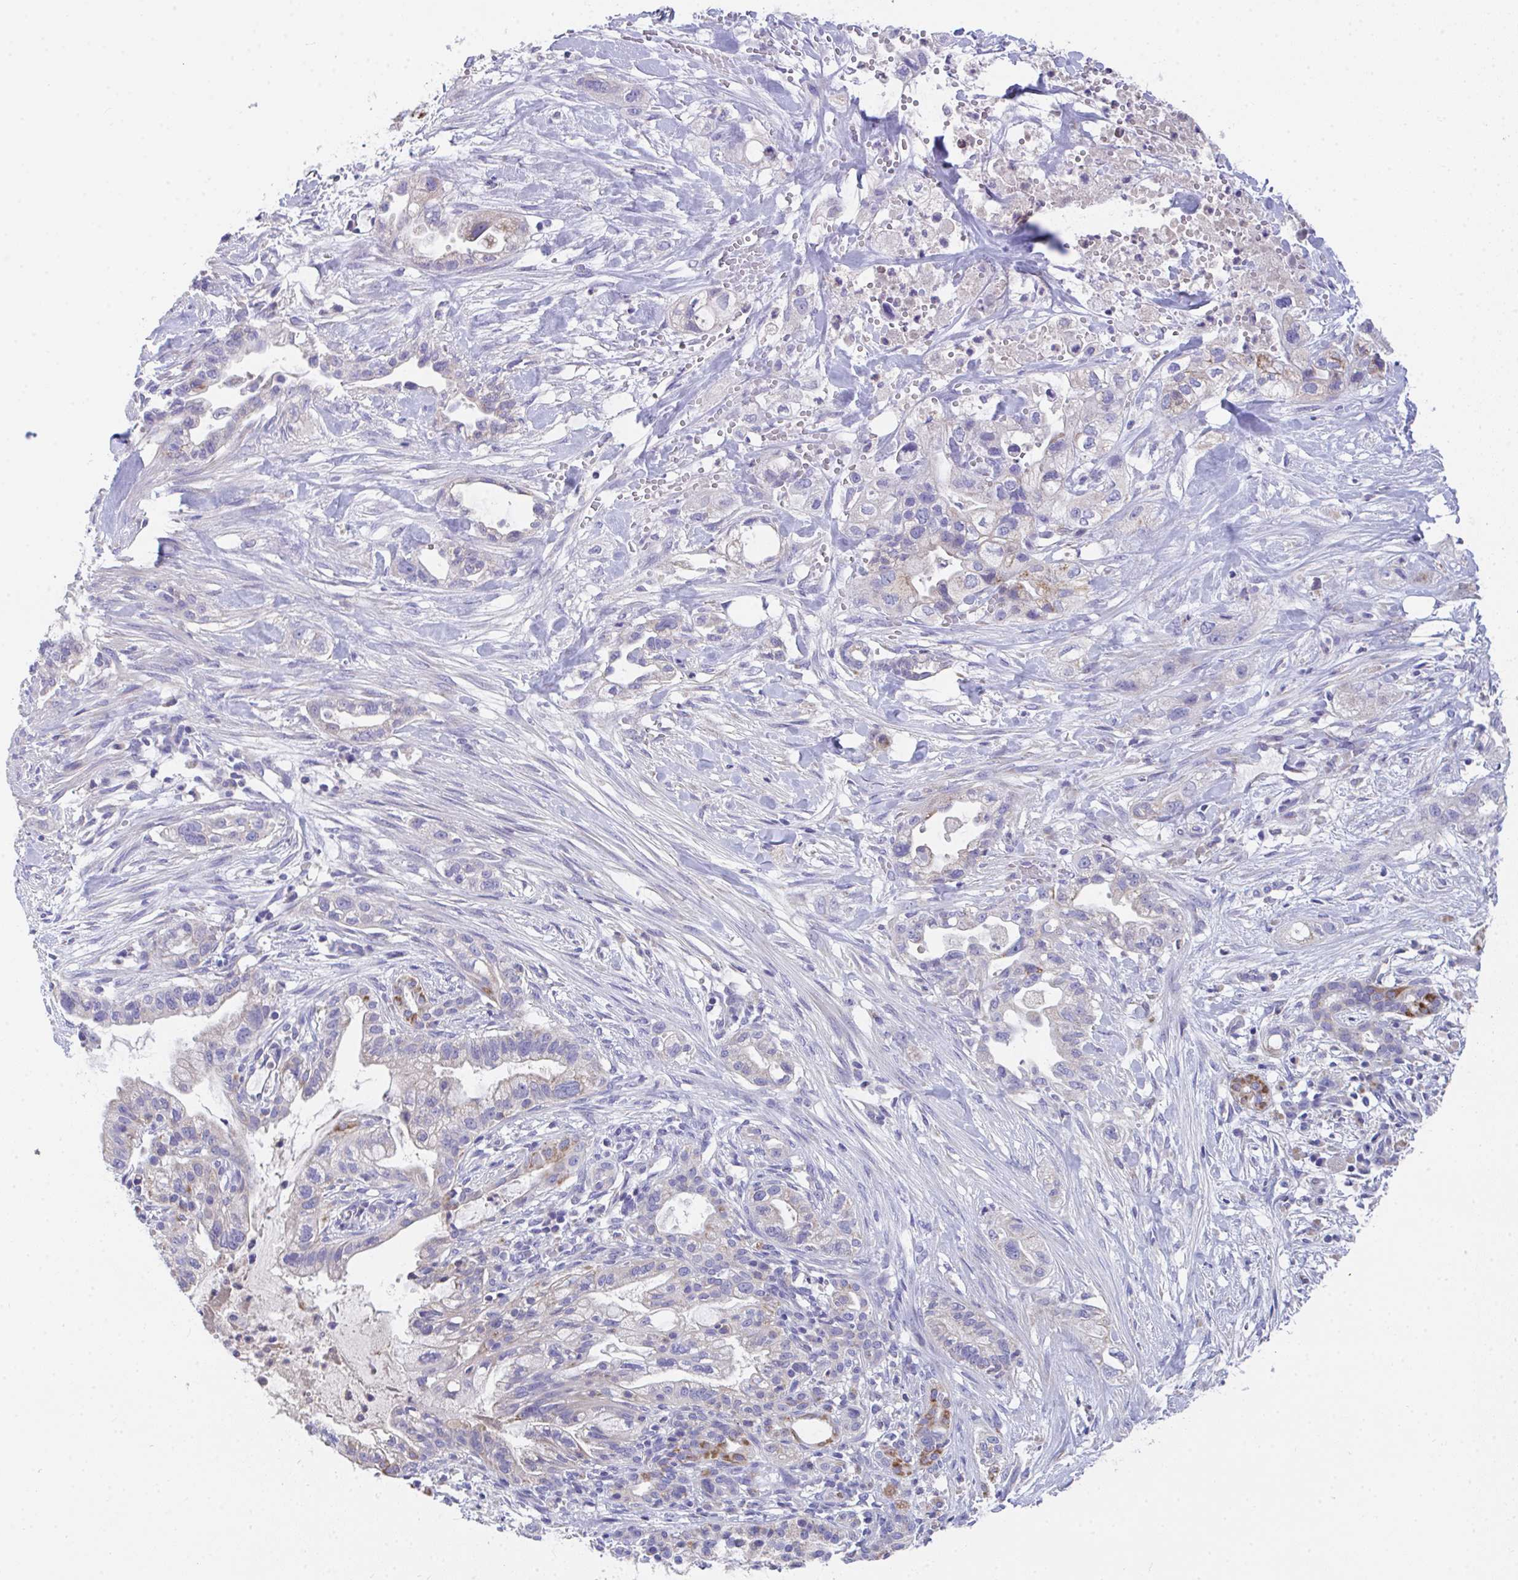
{"staining": {"intensity": "negative", "quantity": "none", "location": "none"}, "tissue": "pancreatic cancer", "cell_type": "Tumor cells", "image_type": "cancer", "snomed": [{"axis": "morphology", "description": "Adenocarcinoma, NOS"}, {"axis": "topography", "description": "Pancreas"}], "caption": "Human pancreatic cancer (adenocarcinoma) stained for a protein using IHC reveals no staining in tumor cells.", "gene": "COA5", "patient": {"sex": "male", "age": 44}}